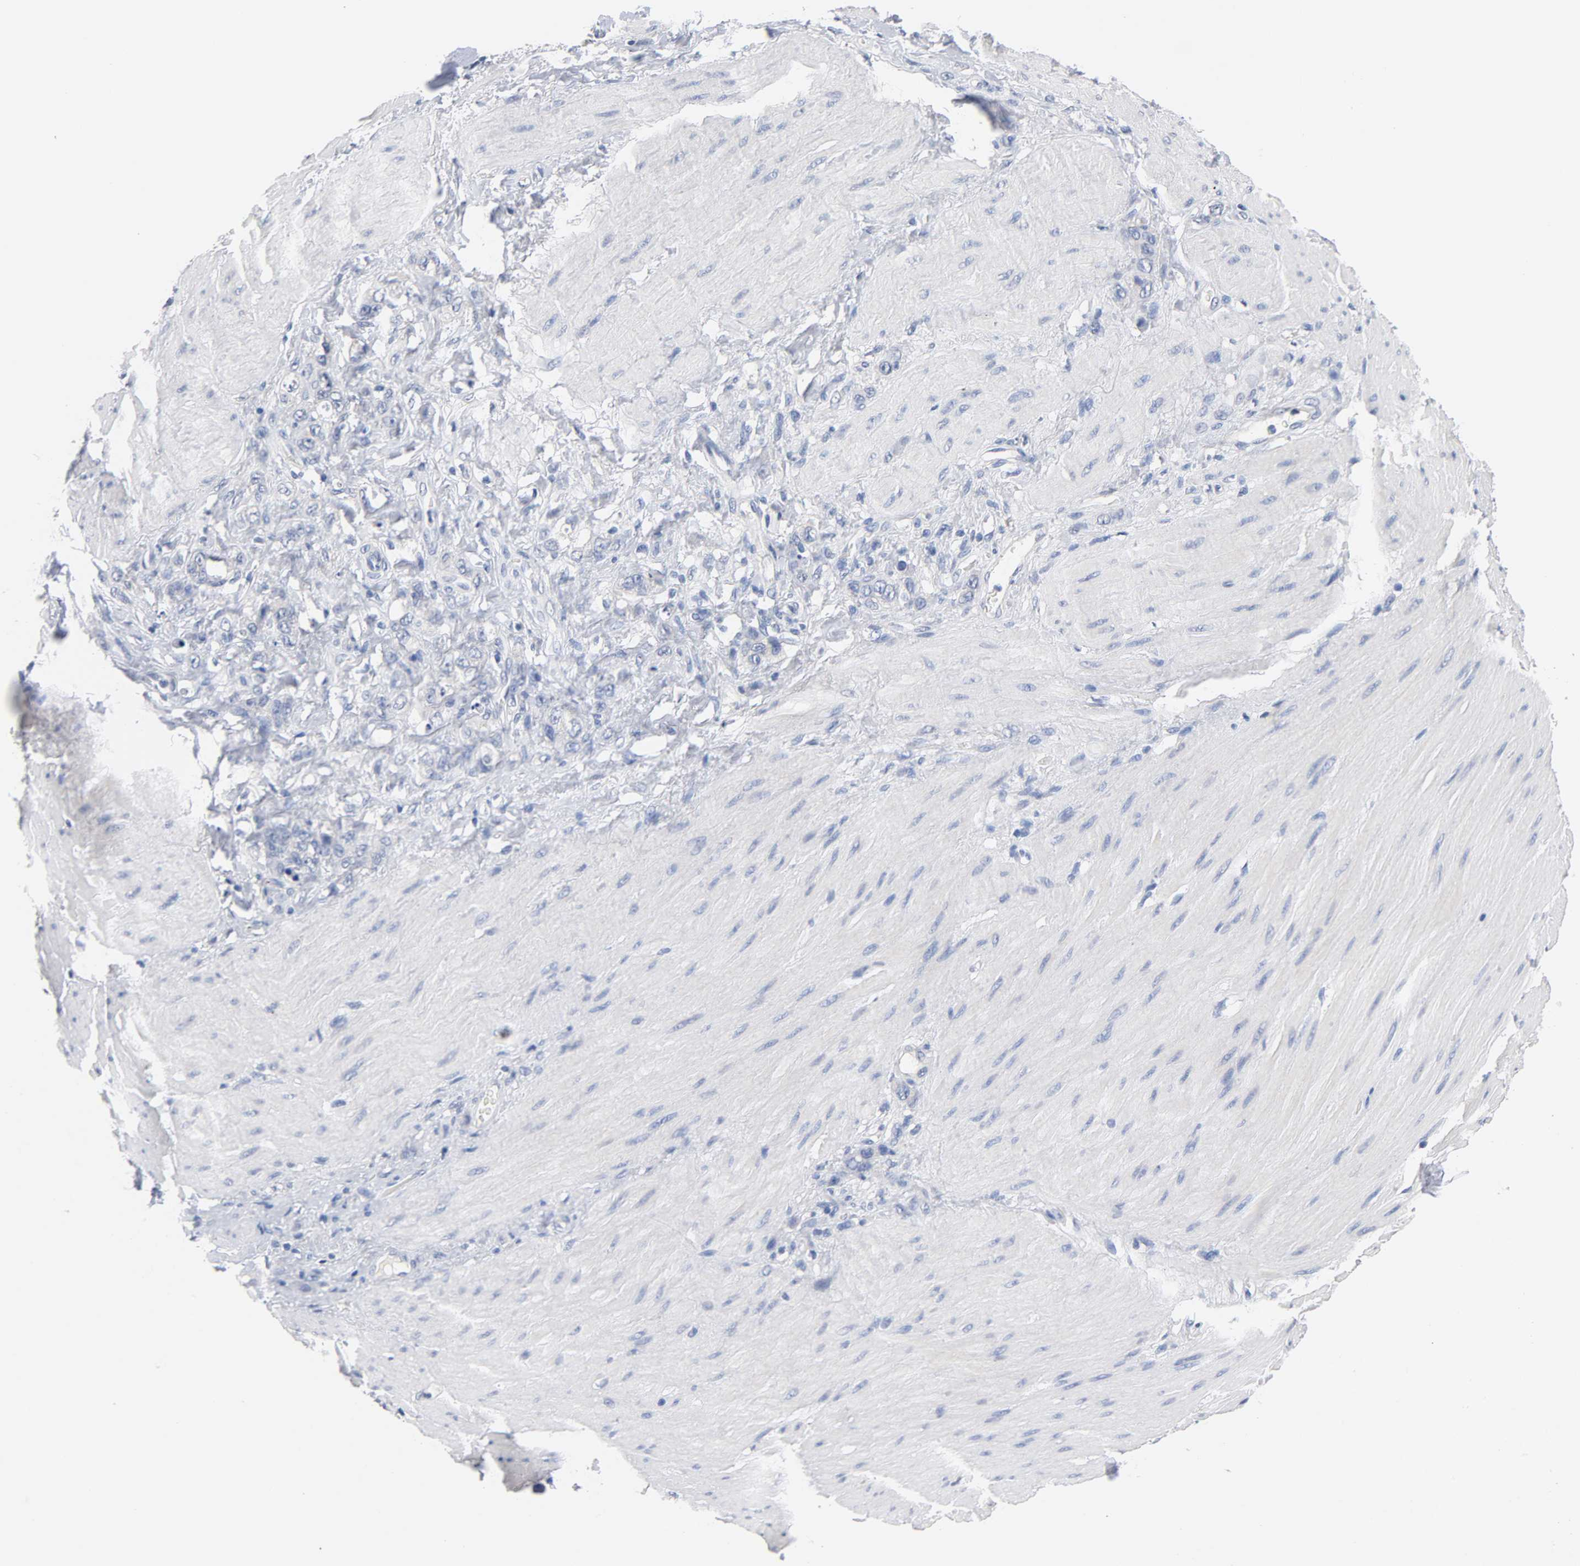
{"staining": {"intensity": "negative", "quantity": "none", "location": "none"}, "tissue": "stomach cancer", "cell_type": "Tumor cells", "image_type": "cancer", "snomed": [{"axis": "morphology", "description": "Normal tissue, NOS"}, {"axis": "morphology", "description": "Adenocarcinoma, NOS"}, {"axis": "topography", "description": "Stomach"}], "caption": "A micrograph of human stomach cancer (adenocarcinoma) is negative for staining in tumor cells. (DAB immunohistochemistry with hematoxylin counter stain).", "gene": "ZCCHC13", "patient": {"sex": "male", "age": 82}}